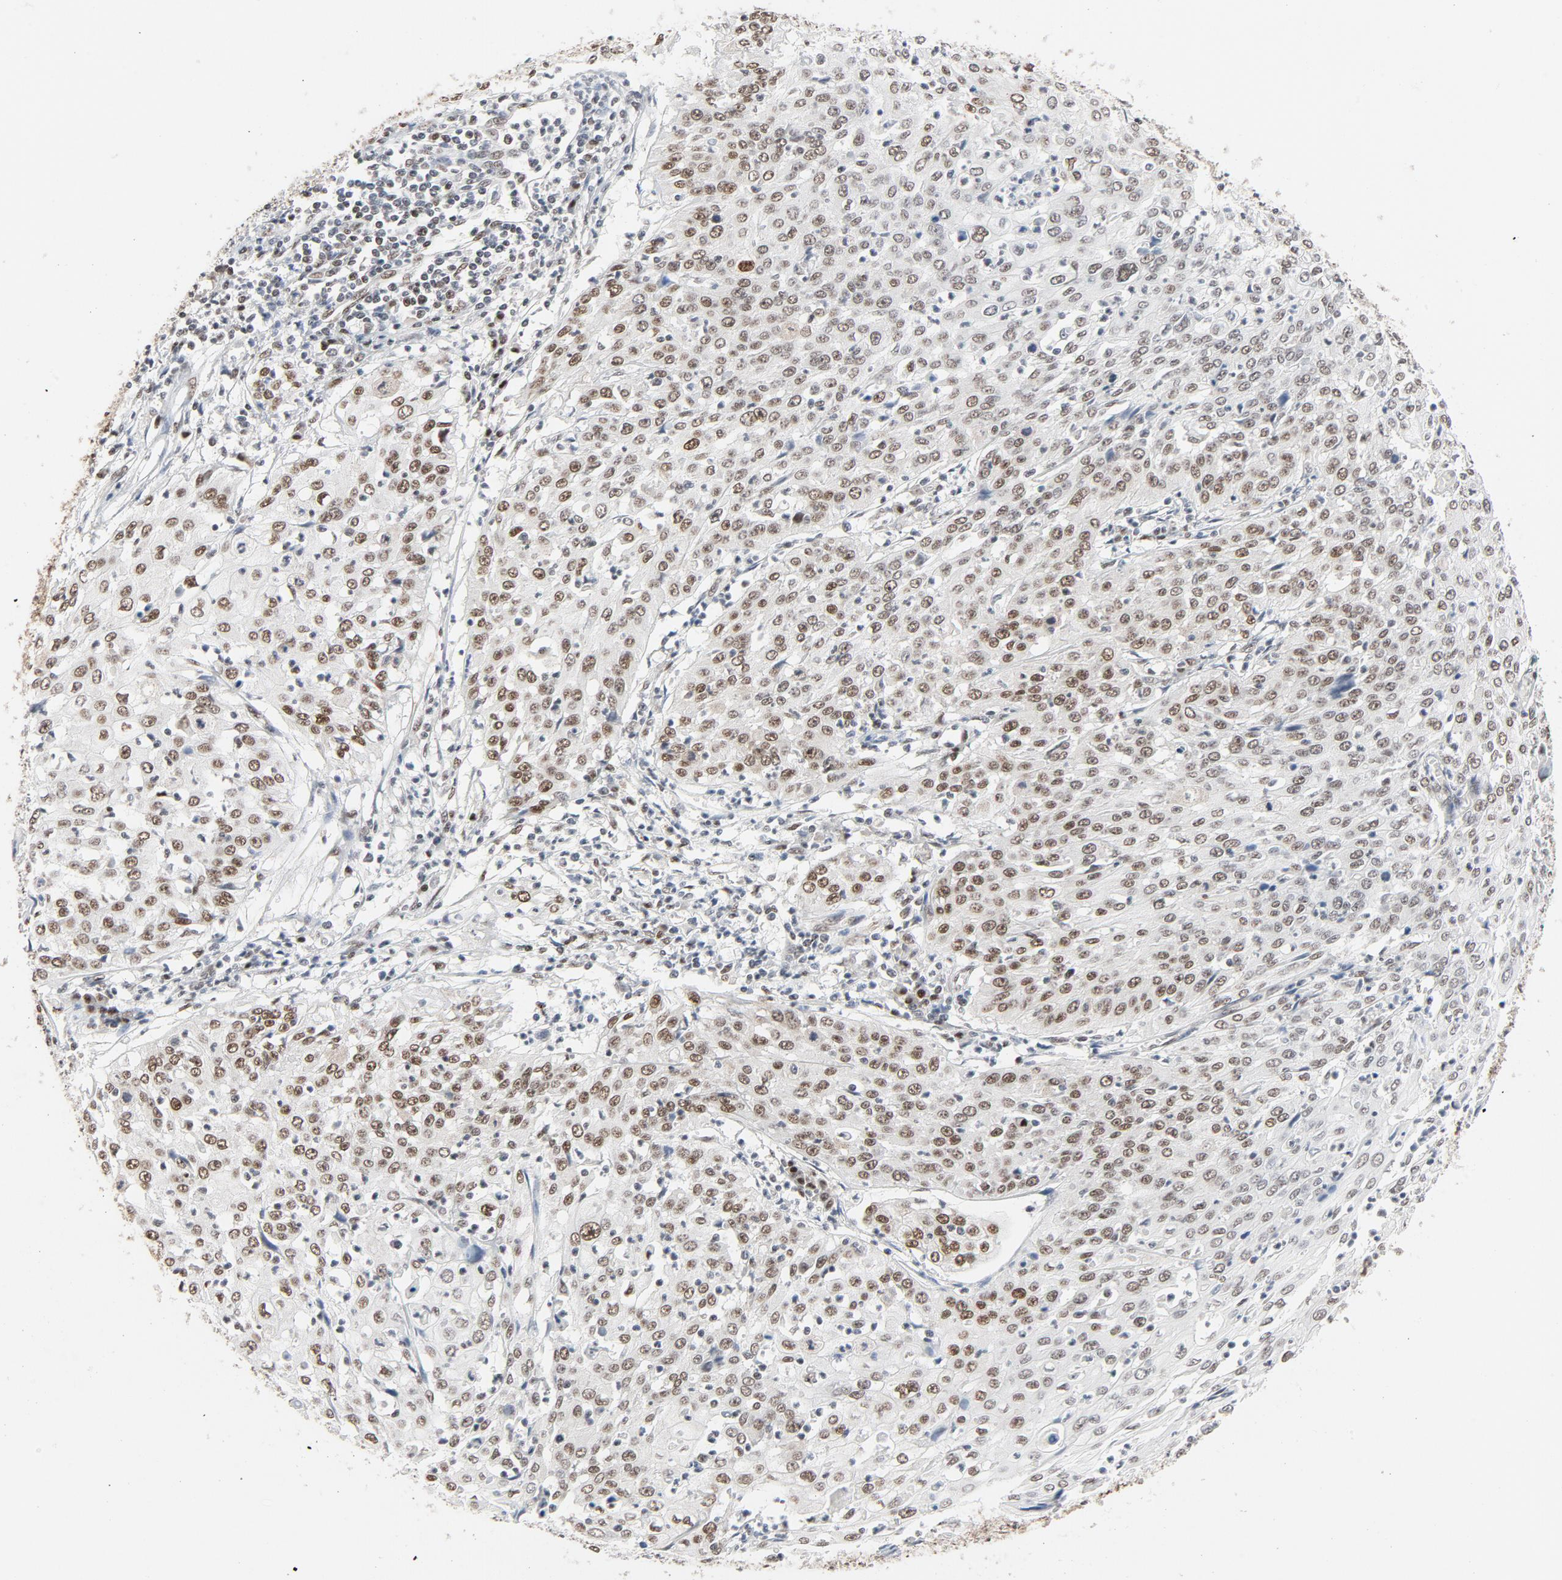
{"staining": {"intensity": "moderate", "quantity": ">75%", "location": "nuclear"}, "tissue": "cervical cancer", "cell_type": "Tumor cells", "image_type": "cancer", "snomed": [{"axis": "morphology", "description": "Squamous cell carcinoma, NOS"}, {"axis": "topography", "description": "Cervix"}], "caption": "Moderate nuclear positivity for a protein is seen in approximately >75% of tumor cells of cervical squamous cell carcinoma using immunohistochemistry.", "gene": "JMJD6", "patient": {"sex": "female", "age": 39}}